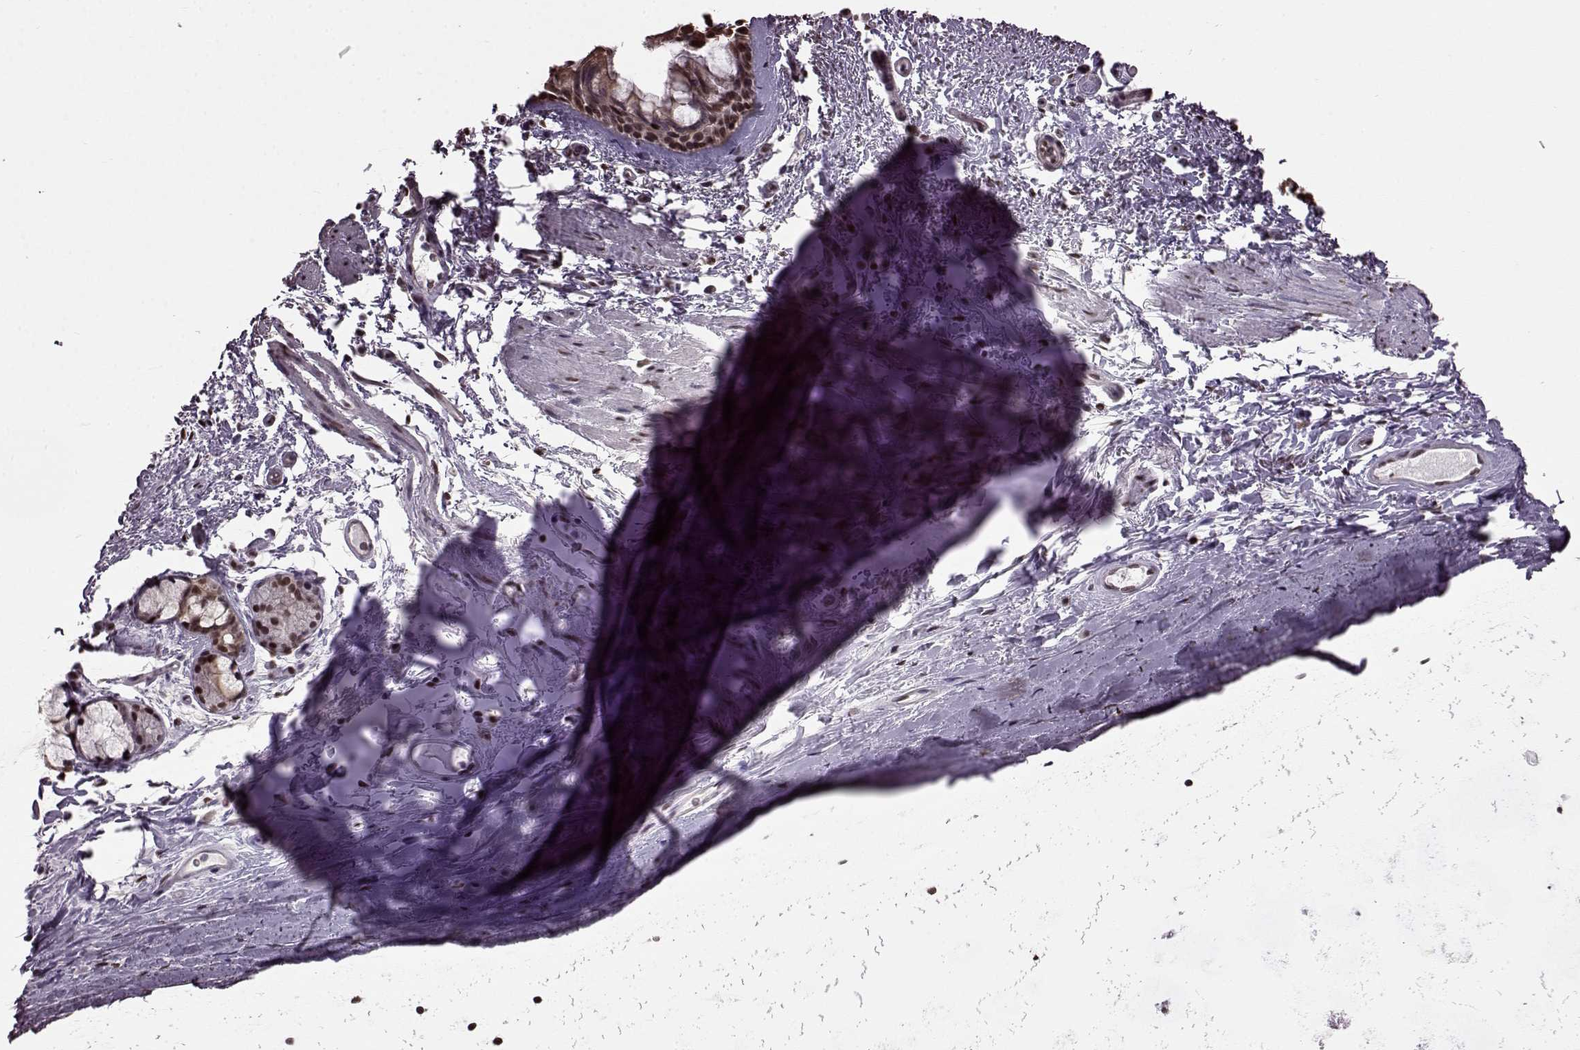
{"staining": {"intensity": "moderate", "quantity": ">75%", "location": "nuclear"}, "tissue": "bronchus", "cell_type": "Respiratory epithelial cells", "image_type": "normal", "snomed": [{"axis": "morphology", "description": "Normal tissue, NOS"}, {"axis": "topography", "description": "Bronchus"}], "caption": "Benign bronchus demonstrates moderate nuclear positivity in approximately >75% of respiratory epithelial cells, visualized by immunohistochemistry.", "gene": "FTO", "patient": {"sex": "female", "age": 64}}